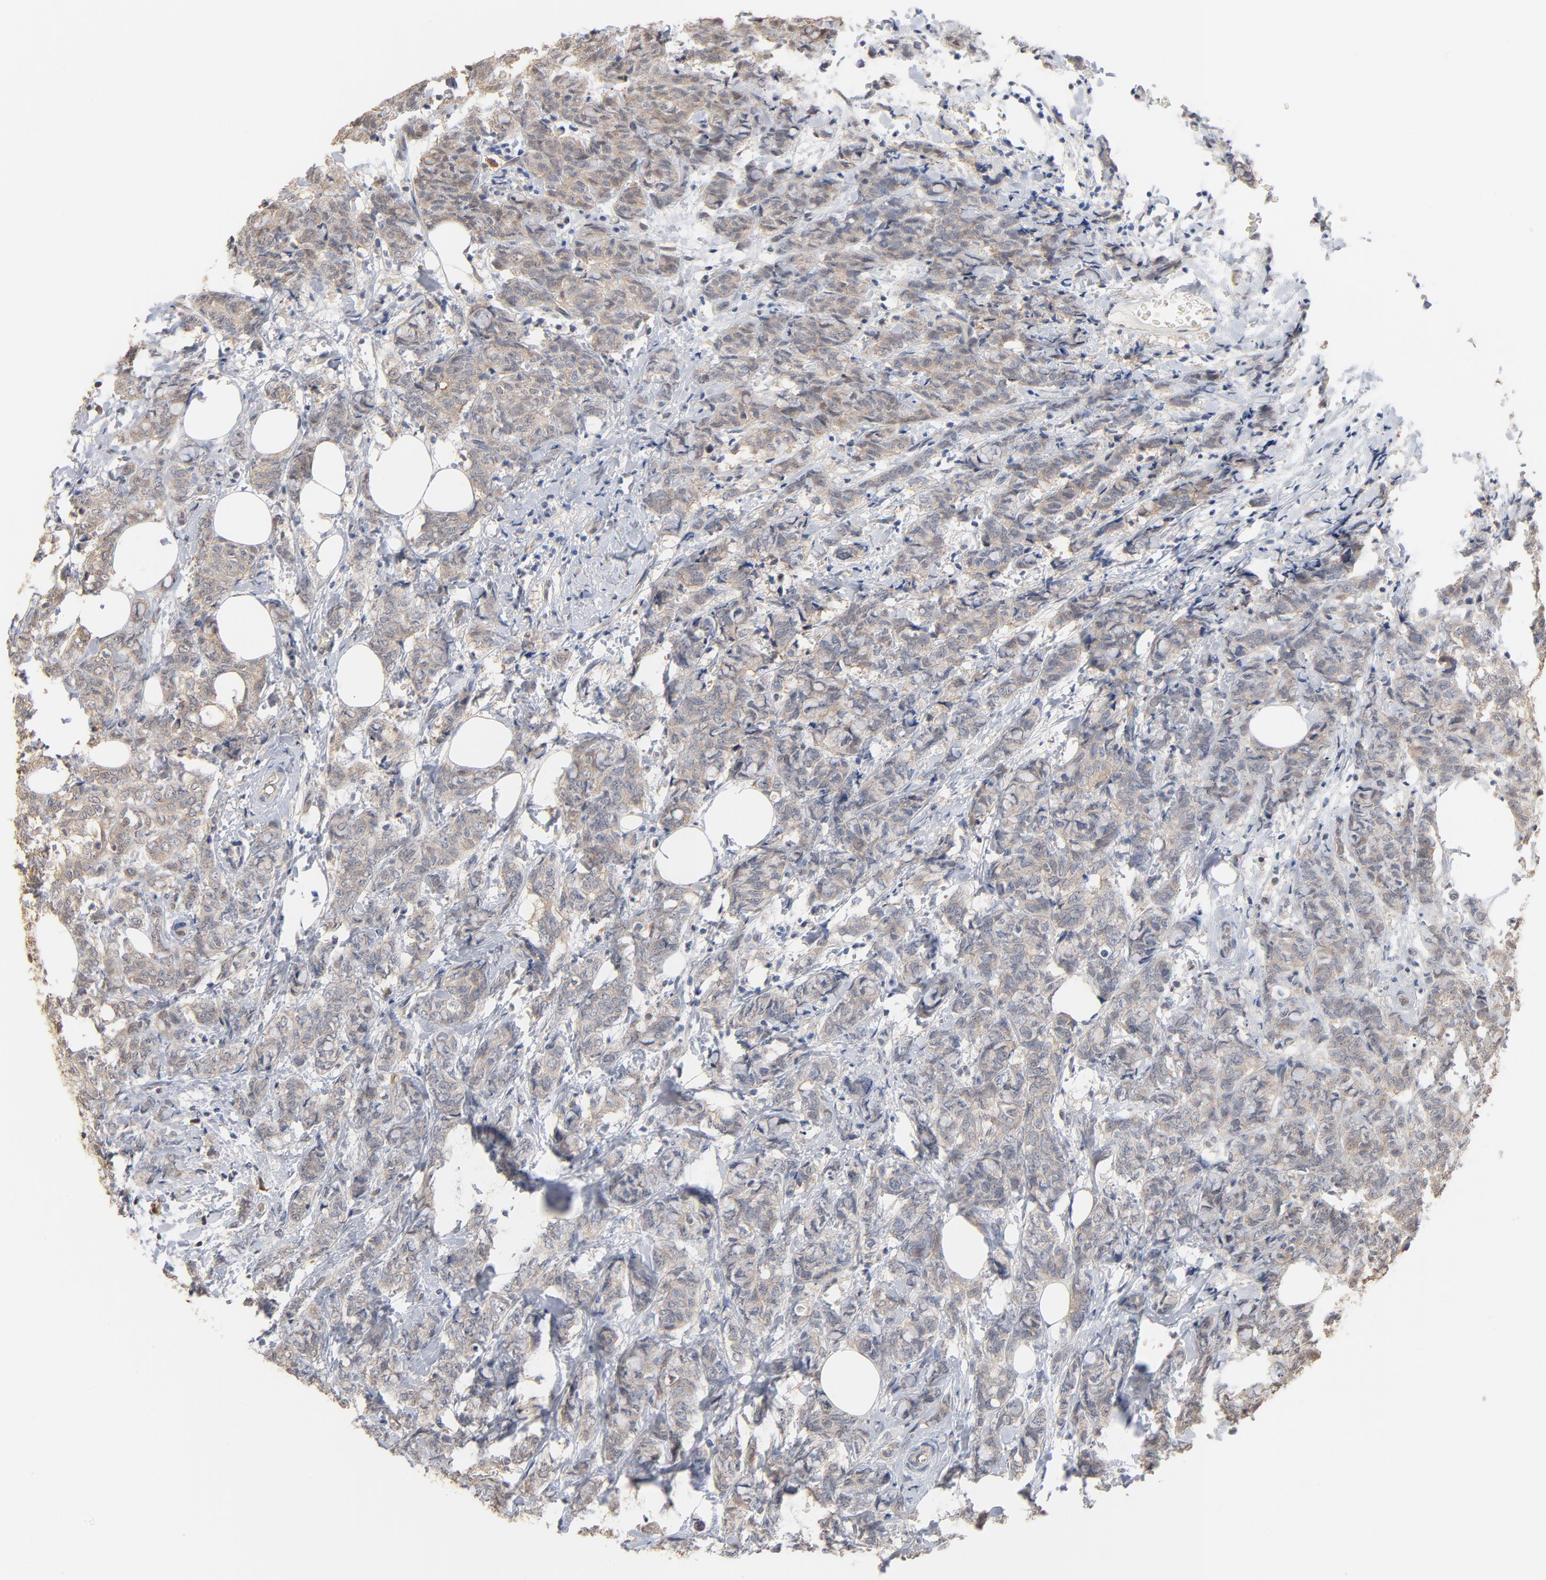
{"staining": {"intensity": "weak", "quantity": ">75%", "location": "cytoplasmic/membranous"}, "tissue": "breast cancer", "cell_type": "Tumor cells", "image_type": "cancer", "snomed": [{"axis": "morphology", "description": "Lobular carcinoma"}, {"axis": "topography", "description": "Breast"}], "caption": "Protein positivity by immunohistochemistry displays weak cytoplasmic/membranous expression in about >75% of tumor cells in breast cancer (lobular carcinoma). Immunohistochemistry (ihc) stains the protein of interest in brown and the nuclei are stained blue.", "gene": "EPCAM", "patient": {"sex": "female", "age": 60}}